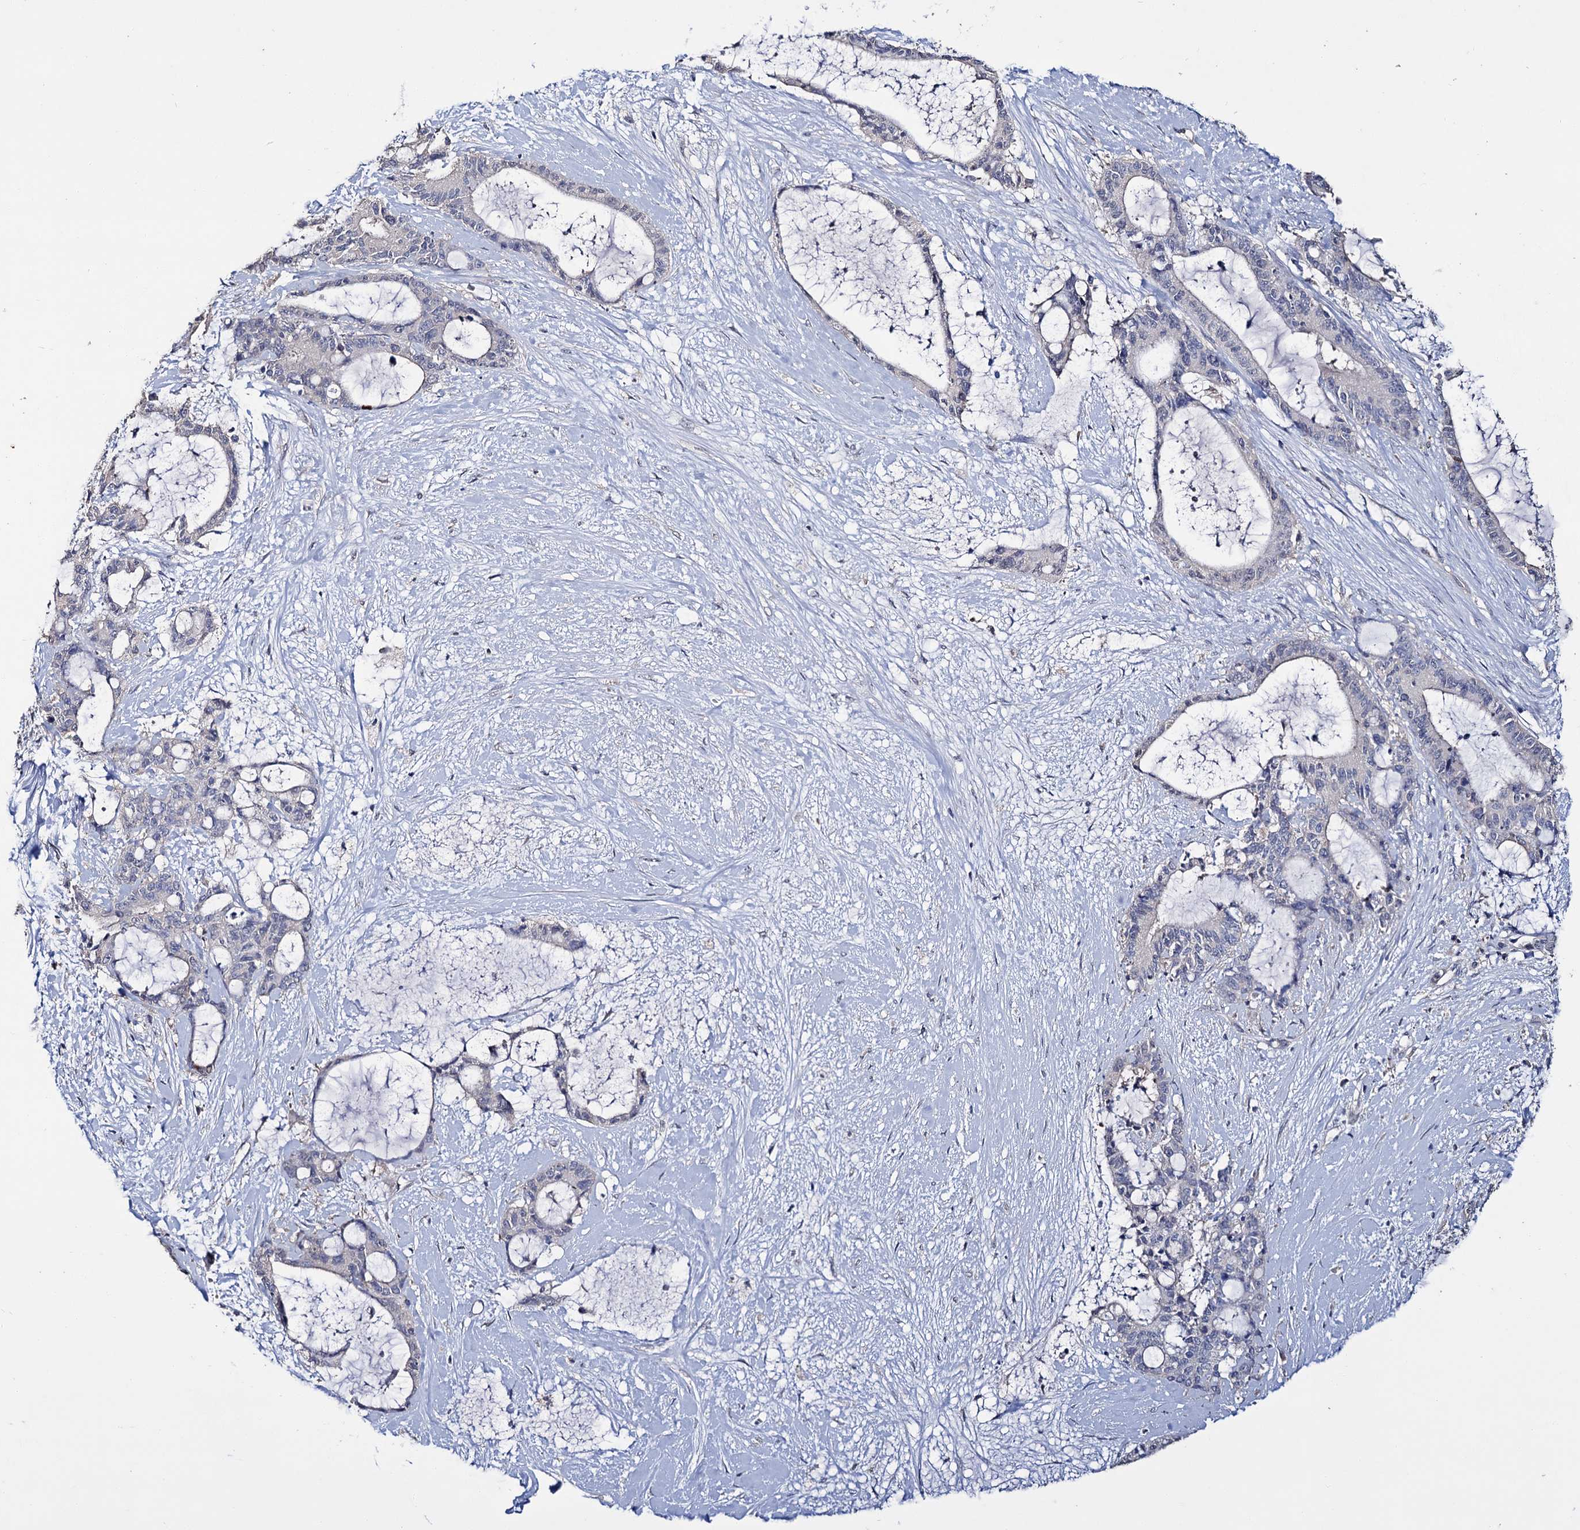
{"staining": {"intensity": "negative", "quantity": "none", "location": "none"}, "tissue": "liver cancer", "cell_type": "Tumor cells", "image_type": "cancer", "snomed": [{"axis": "morphology", "description": "Normal tissue, NOS"}, {"axis": "morphology", "description": "Cholangiocarcinoma"}, {"axis": "topography", "description": "Liver"}, {"axis": "topography", "description": "Peripheral nerve tissue"}], "caption": "Histopathology image shows no significant protein staining in tumor cells of liver cancer.", "gene": "EPB41L5", "patient": {"sex": "female", "age": 73}}